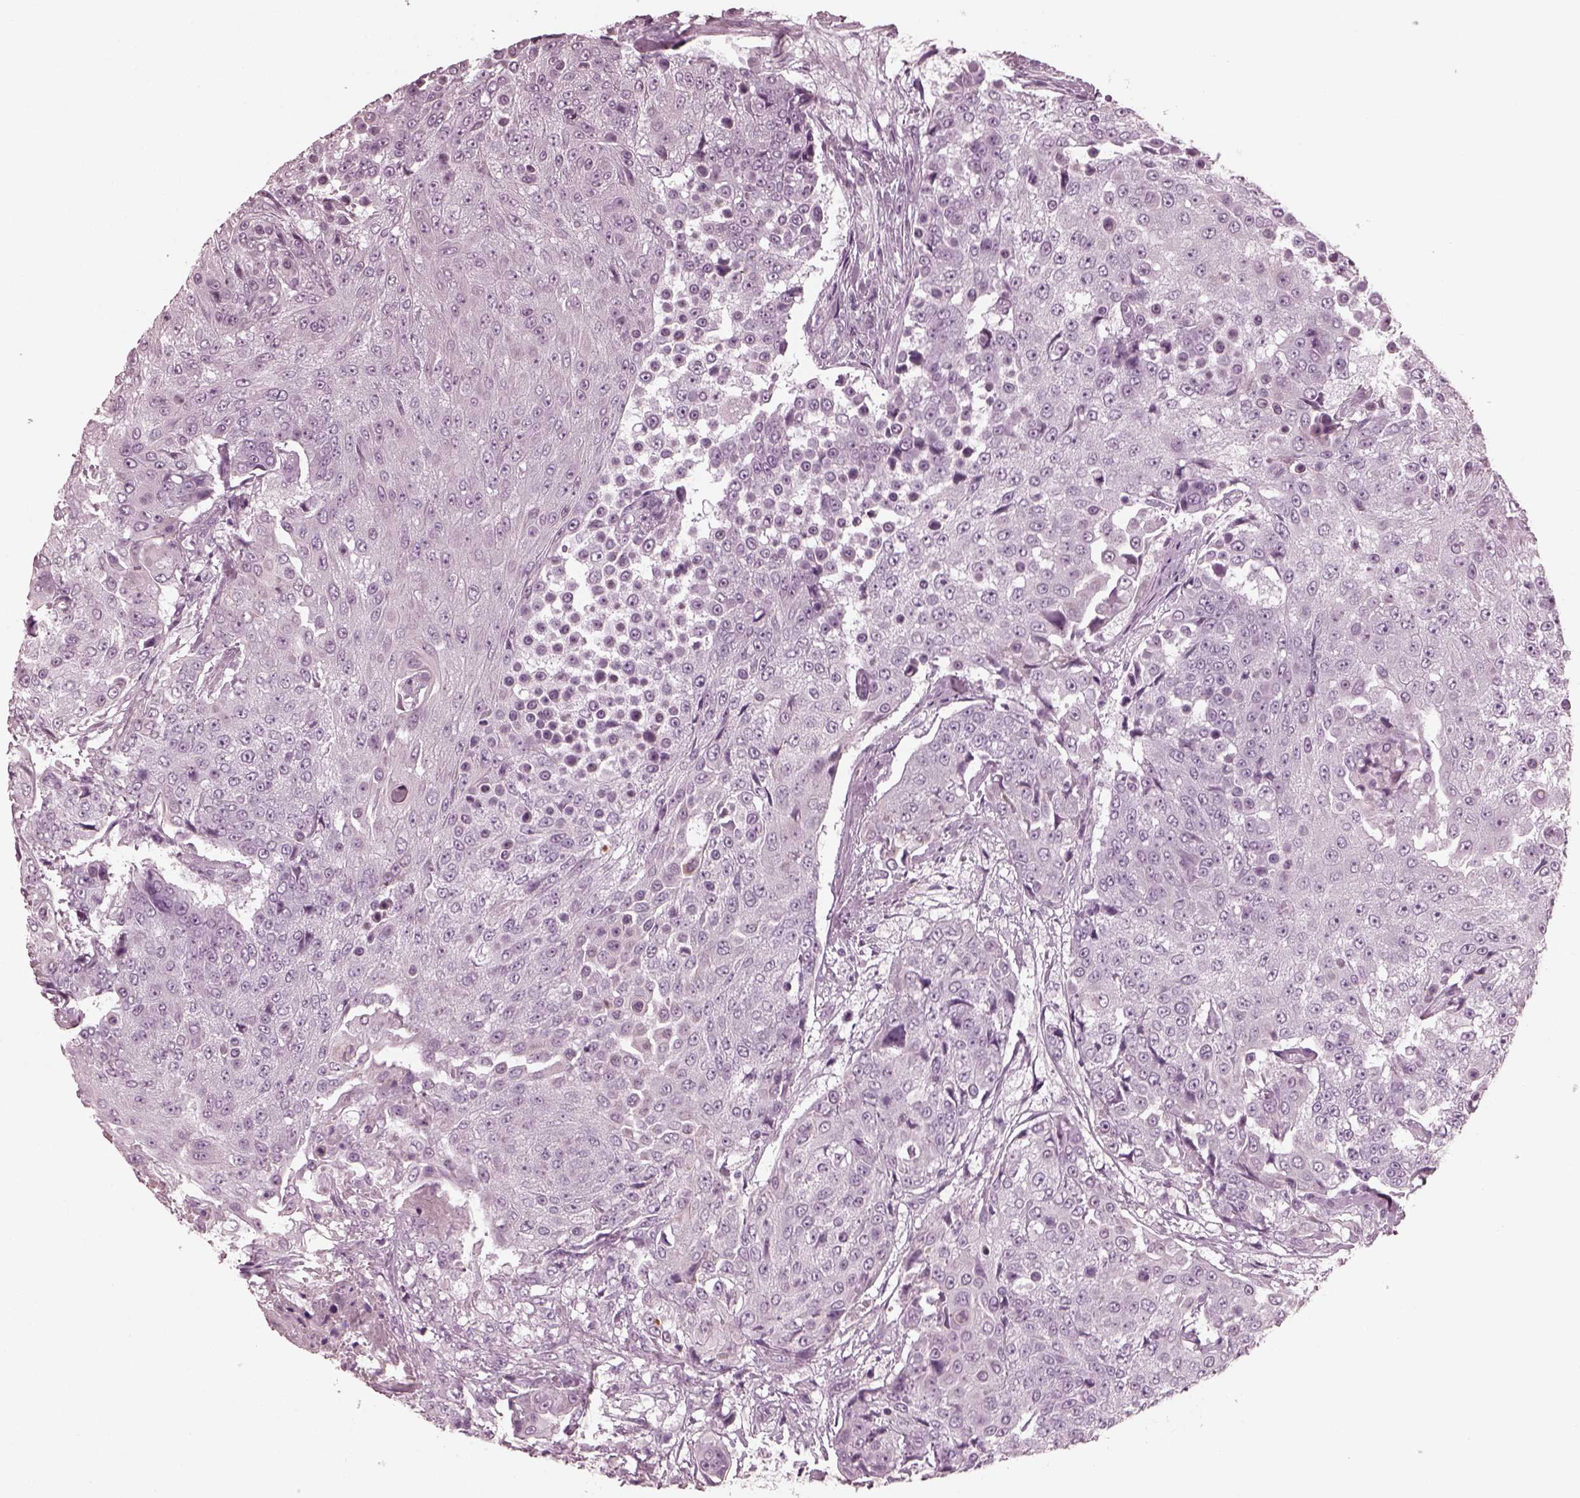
{"staining": {"intensity": "negative", "quantity": "none", "location": "none"}, "tissue": "urothelial cancer", "cell_type": "Tumor cells", "image_type": "cancer", "snomed": [{"axis": "morphology", "description": "Urothelial carcinoma, High grade"}, {"axis": "topography", "description": "Urinary bladder"}], "caption": "Micrograph shows no protein positivity in tumor cells of urothelial carcinoma (high-grade) tissue.", "gene": "GRM6", "patient": {"sex": "female", "age": 63}}